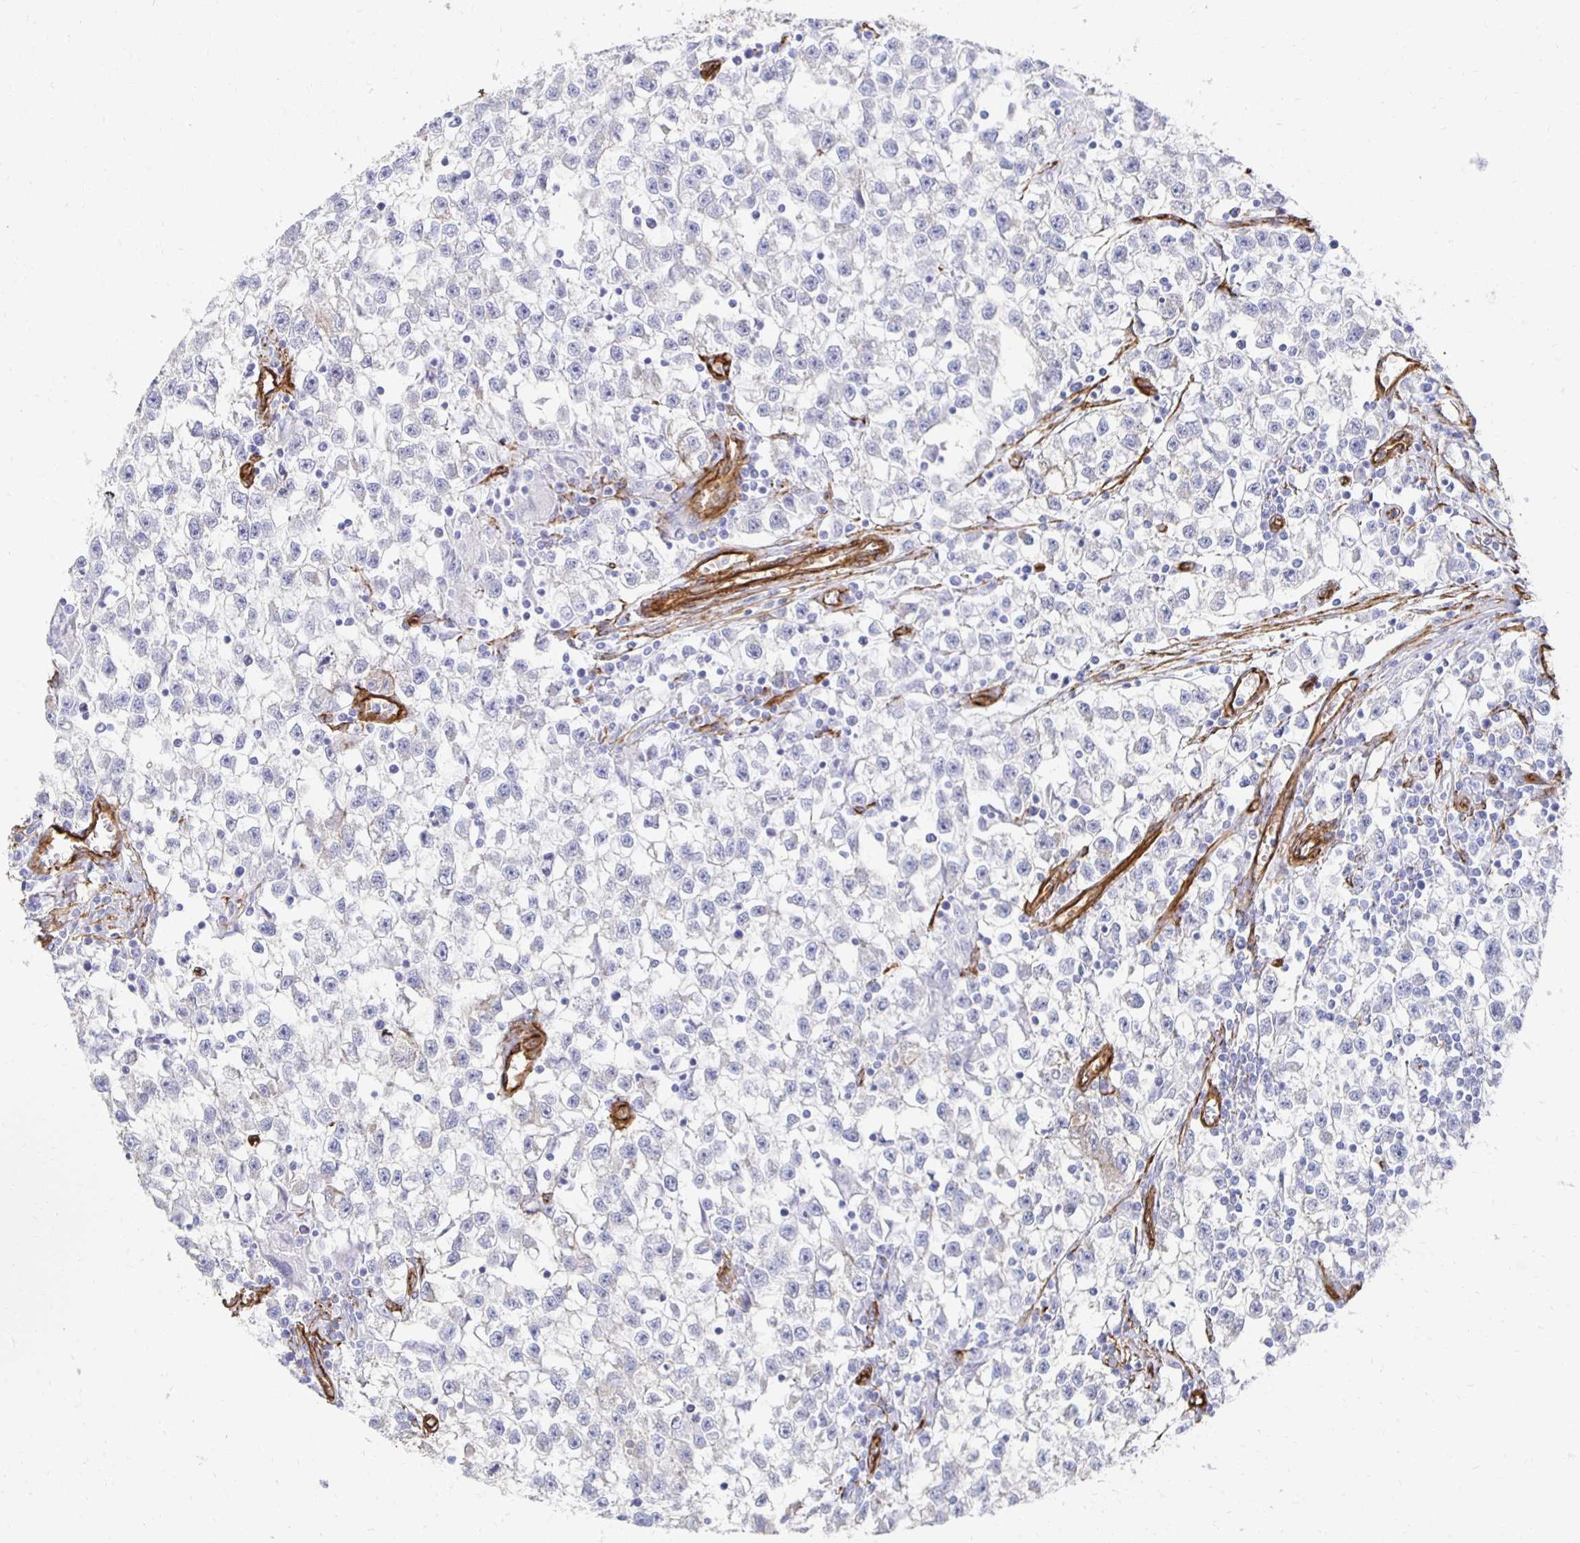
{"staining": {"intensity": "negative", "quantity": "none", "location": "none"}, "tissue": "testis cancer", "cell_type": "Tumor cells", "image_type": "cancer", "snomed": [{"axis": "morphology", "description": "Seminoma, NOS"}, {"axis": "topography", "description": "Testis"}], "caption": "Testis seminoma was stained to show a protein in brown. There is no significant positivity in tumor cells.", "gene": "VIPR2", "patient": {"sex": "male", "age": 31}}